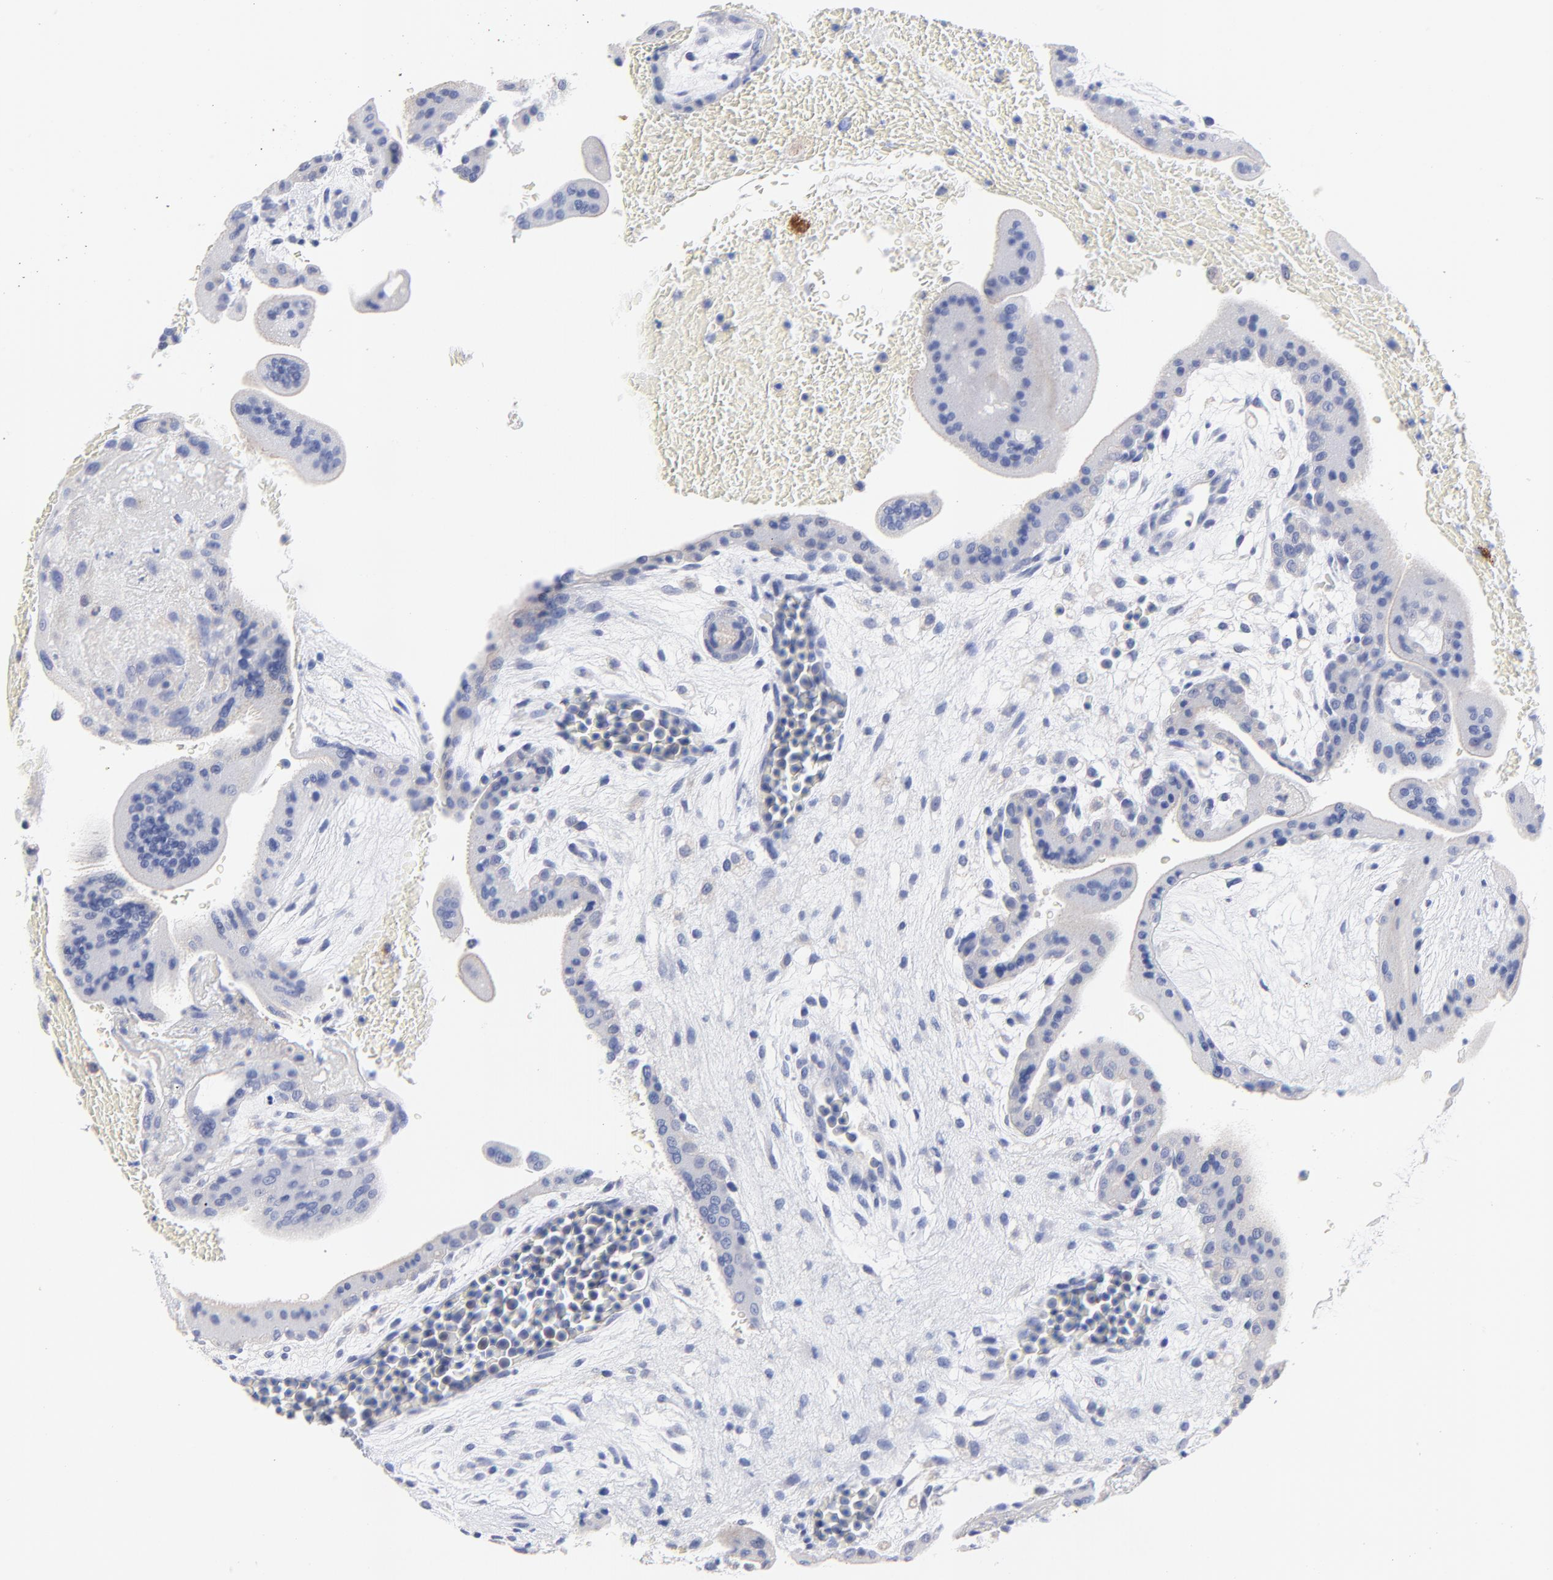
{"staining": {"intensity": "negative", "quantity": "none", "location": "none"}, "tissue": "placenta", "cell_type": "Trophoblastic cells", "image_type": "normal", "snomed": [{"axis": "morphology", "description": "Normal tissue, NOS"}, {"axis": "topography", "description": "Placenta"}], "caption": "Trophoblastic cells show no significant expression in unremarkable placenta. (Immunohistochemistry, brightfield microscopy, high magnification).", "gene": "FBXO10", "patient": {"sex": "female", "age": 35}}